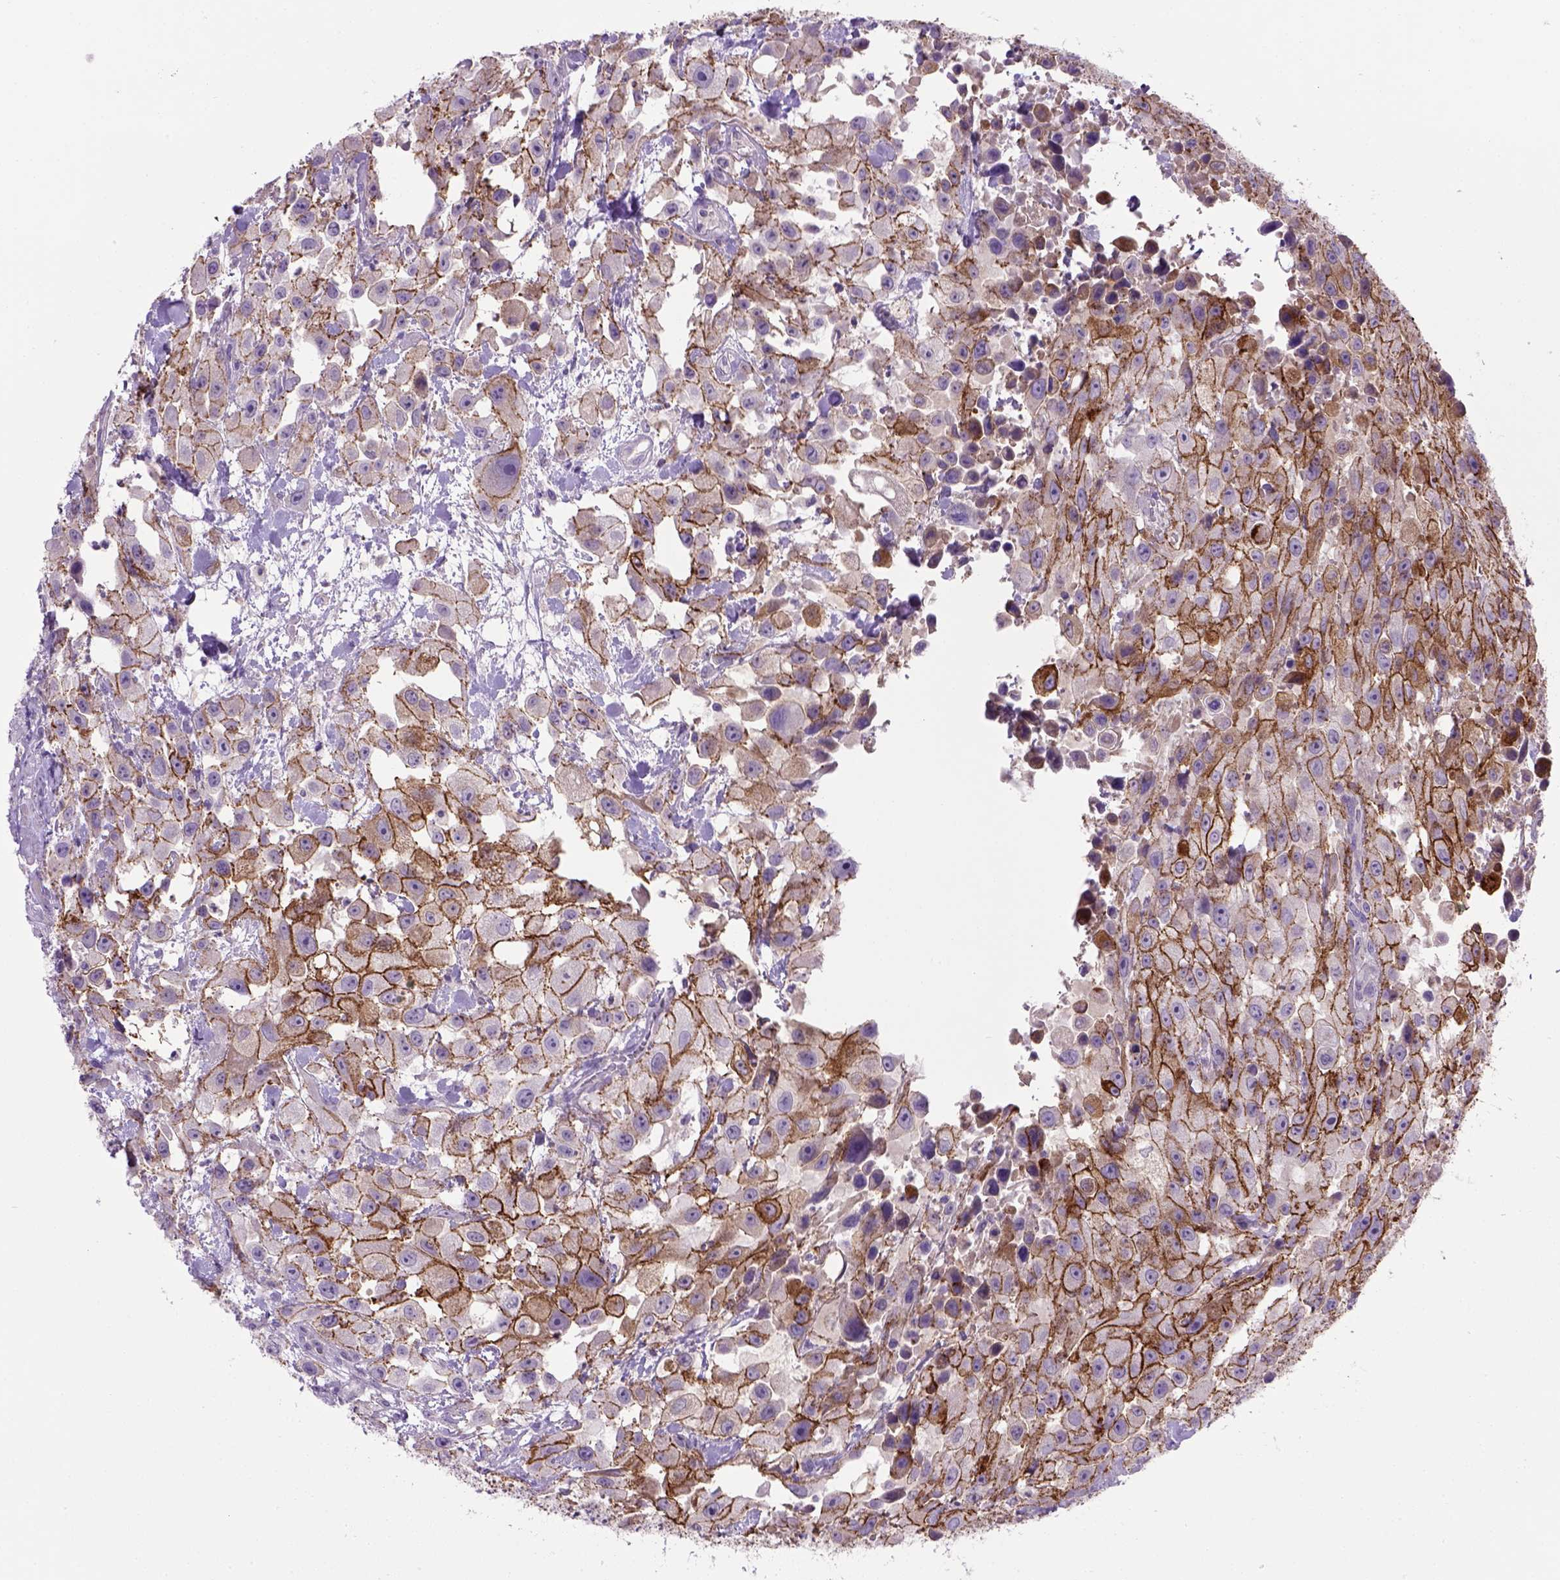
{"staining": {"intensity": "strong", "quantity": ">75%", "location": "cytoplasmic/membranous"}, "tissue": "urothelial cancer", "cell_type": "Tumor cells", "image_type": "cancer", "snomed": [{"axis": "morphology", "description": "Urothelial carcinoma, High grade"}, {"axis": "topography", "description": "Urinary bladder"}], "caption": "This histopathology image shows immunohistochemistry staining of human urothelial cancer, with high strong cytoplasmic/membranous expression in approximately >75% of tumor cells.", "gene": "CDH1", "patient": {"sex": "male", "age": 79}}